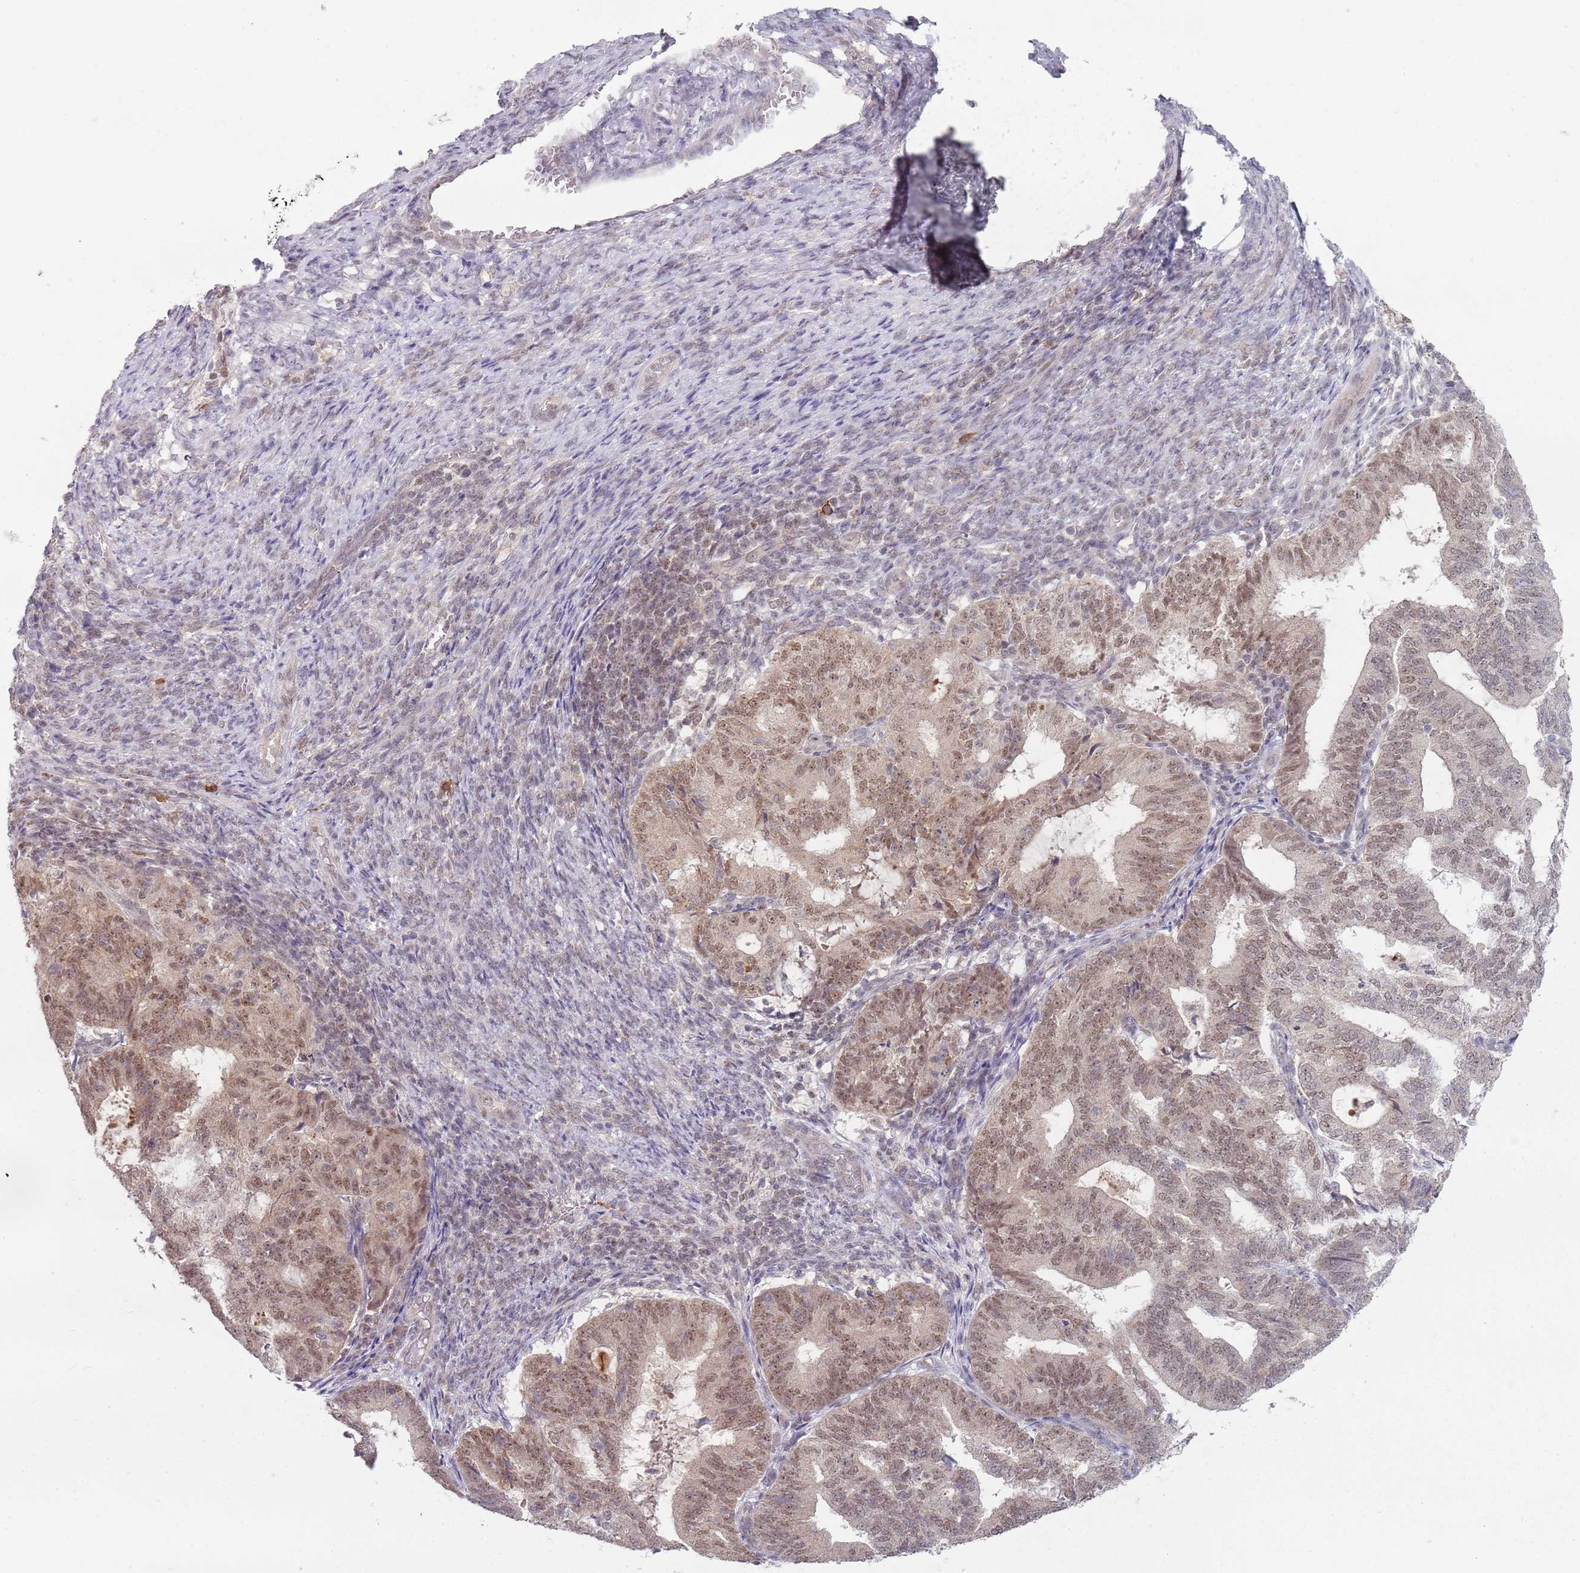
{"staining": {"intensity": "moderate", "quantity": ">75%", "location": "nuclear"}, "tissue": "endometrial cancer", "cell_type": "Tumor cells", "image_type": "cancer", "snomed": [{"axis": "morphology", "description": "Adenocarcinoma, NOS"}, {"axis": "topography", "description": "Endometrium"}], "caption": "Immunohistochemical staining of human adenocarcinoma (endometrial) reveals medium levels of moderate nuclear protein positivity in about >75% of tumor cells.", "gene": "SMARCAL1", "patient": {"sex": "female", "age": 70}}